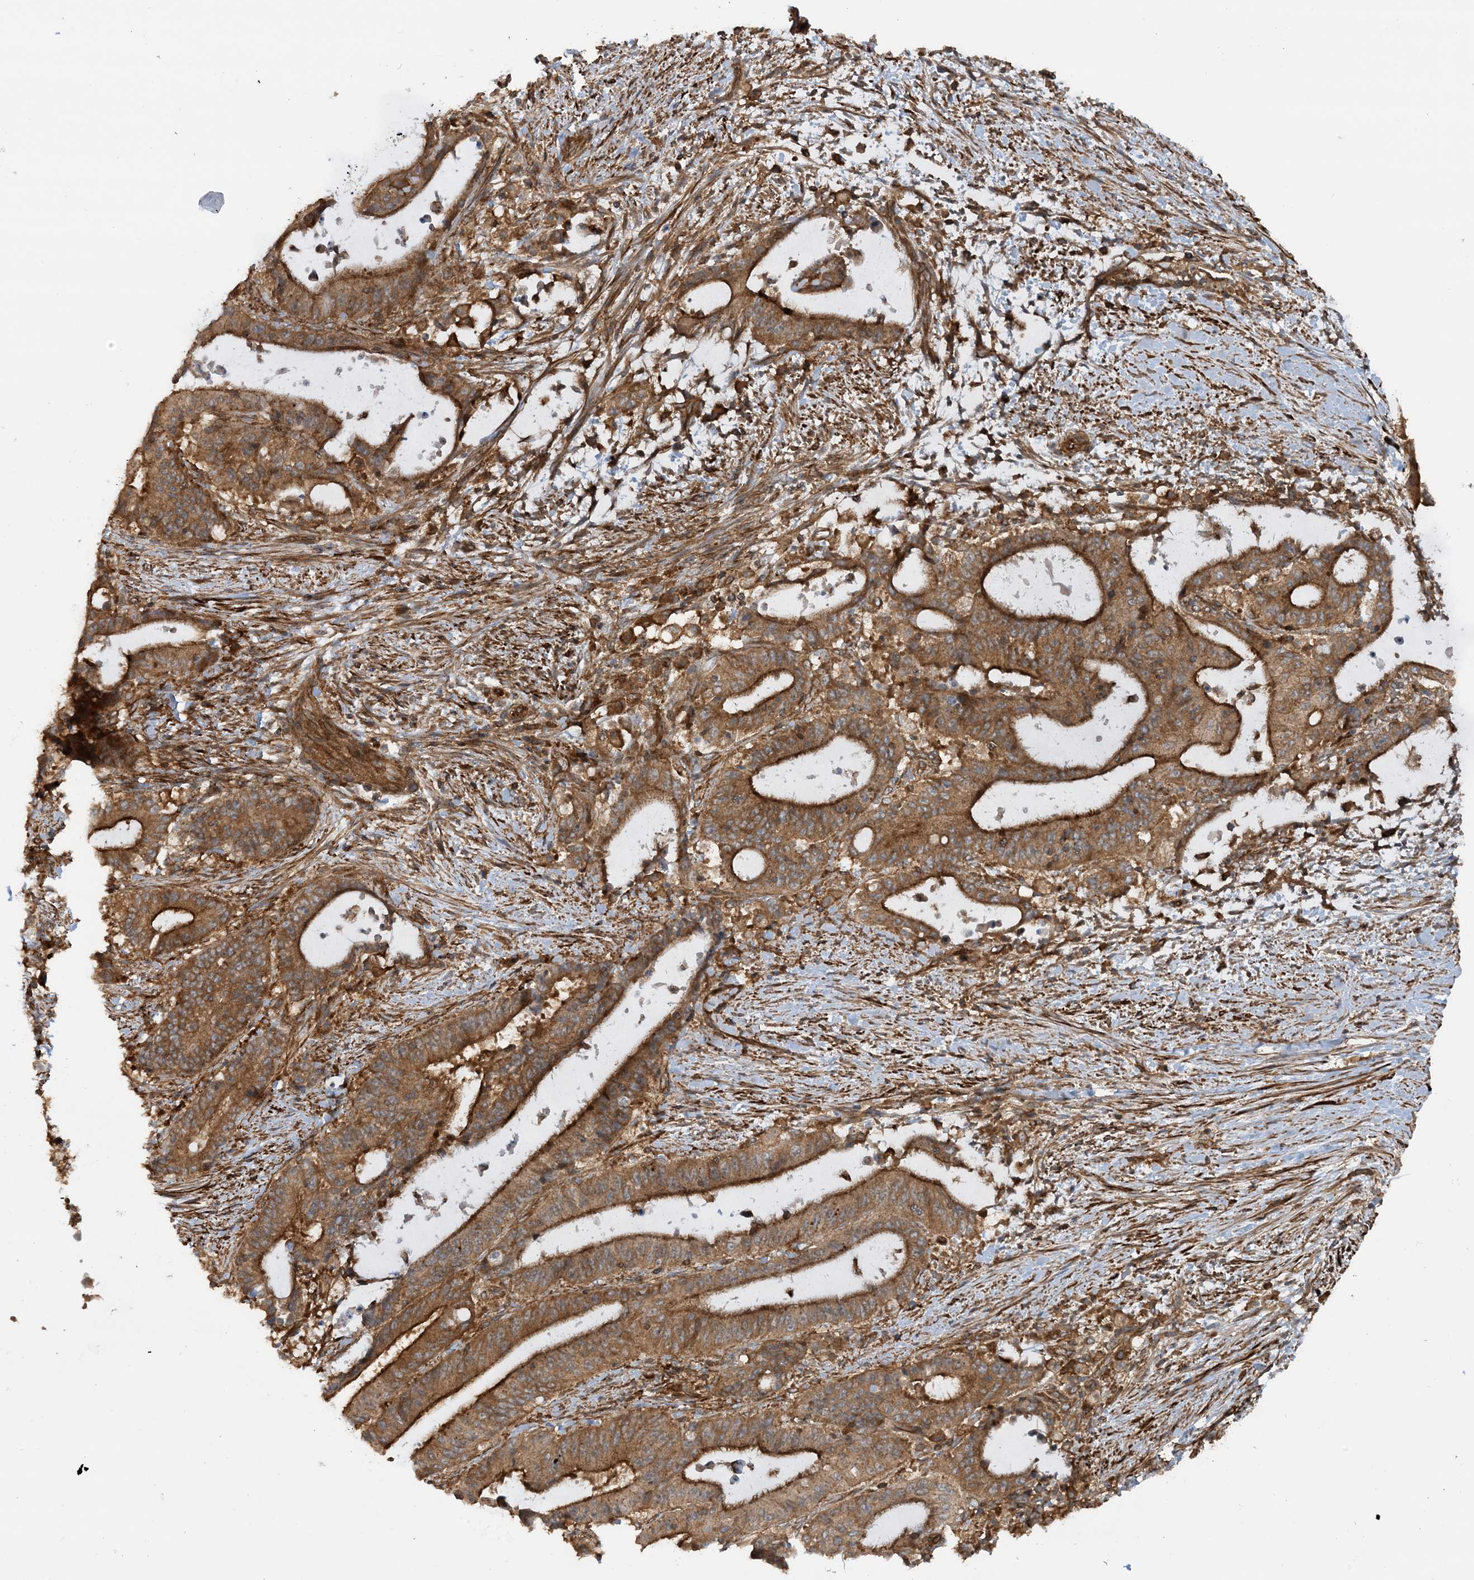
{"staining": {"intensity": "strong", "quantity": ">75%", "location": "cytoplasmic/membranous"}, "tissue": "liver cancer", "cell_type": "Tumor cells", "image_type": "cancer", "snomed": [{"axis": "morphology", "description": "Normal tissue, NOS"}, {"axis": "morphology", "description": "Cholangiocarcinoma"}, {"axis": "topography", "description": "Liver"}, {"axis": "topography", "description": "Peripheral nerve tissue"}], "caption": "This is an image of IHC staining of liver cancer, which shows strong positivity in the cytoplasmic/membranous of tumor cells.", "gene": "STAM2", "patient": {"sex": "female", "age": 73}}